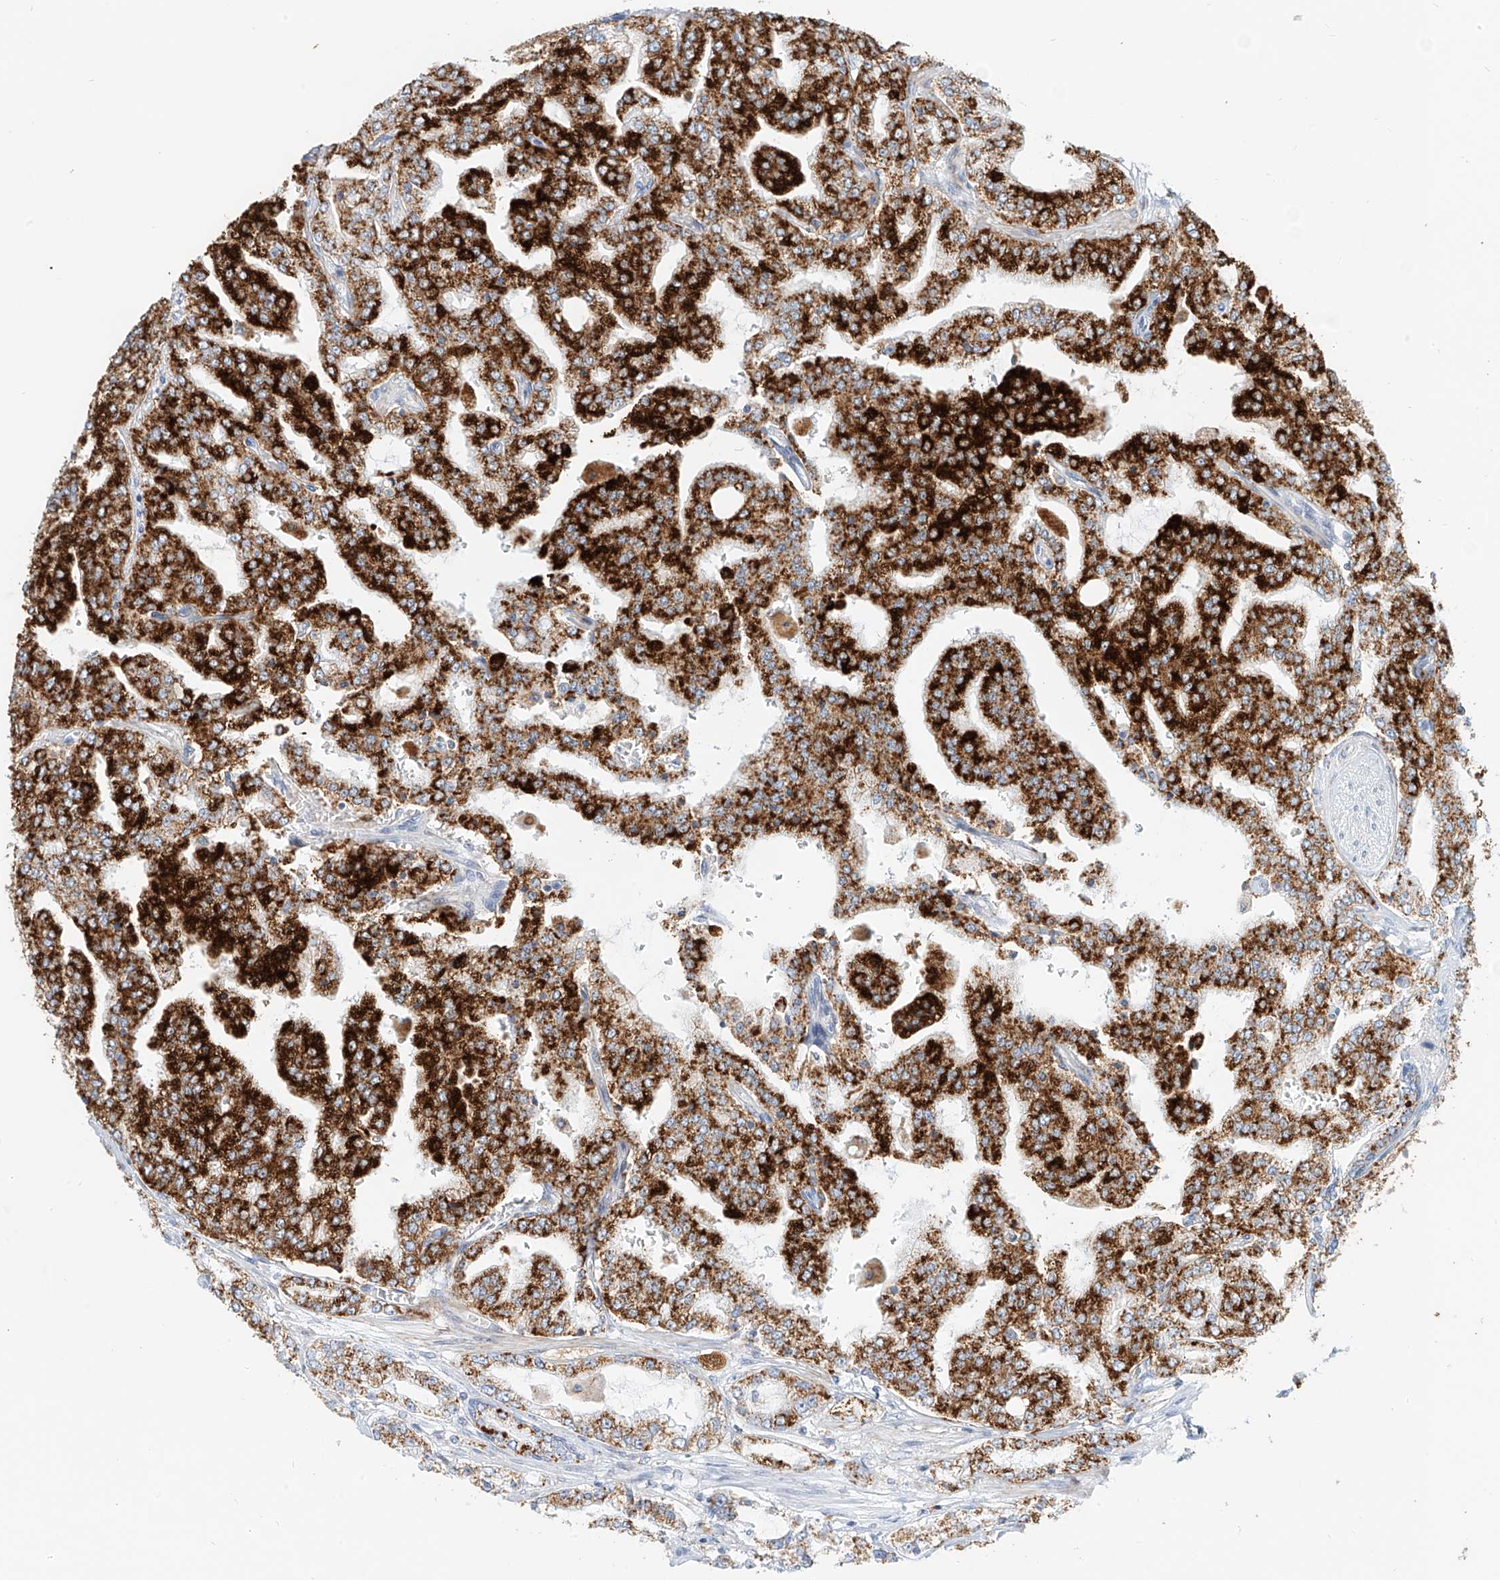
{"staining": {"intensity": "strong", "quantity": ">75%", "location": "cytoplasmic/membranous"}, "tissue": "prostate cancer", "cell_type": "Tumor cells", "image_type": "cancer", "snomed": [{"axis": "morphology", "description": "Adenocarcinoma, High grade"}, {"axis": "topography", "description": "Prostate"}], "caption": "Prostate cancer (adenocarcinoma (high-grade)) stained for a protein (brown) displays strong cytoplasmic/membranous positive expression in about >75% of tumor cells.", "gene": "SLC35F6", "patient": {"sex": "male", "age": 64}}